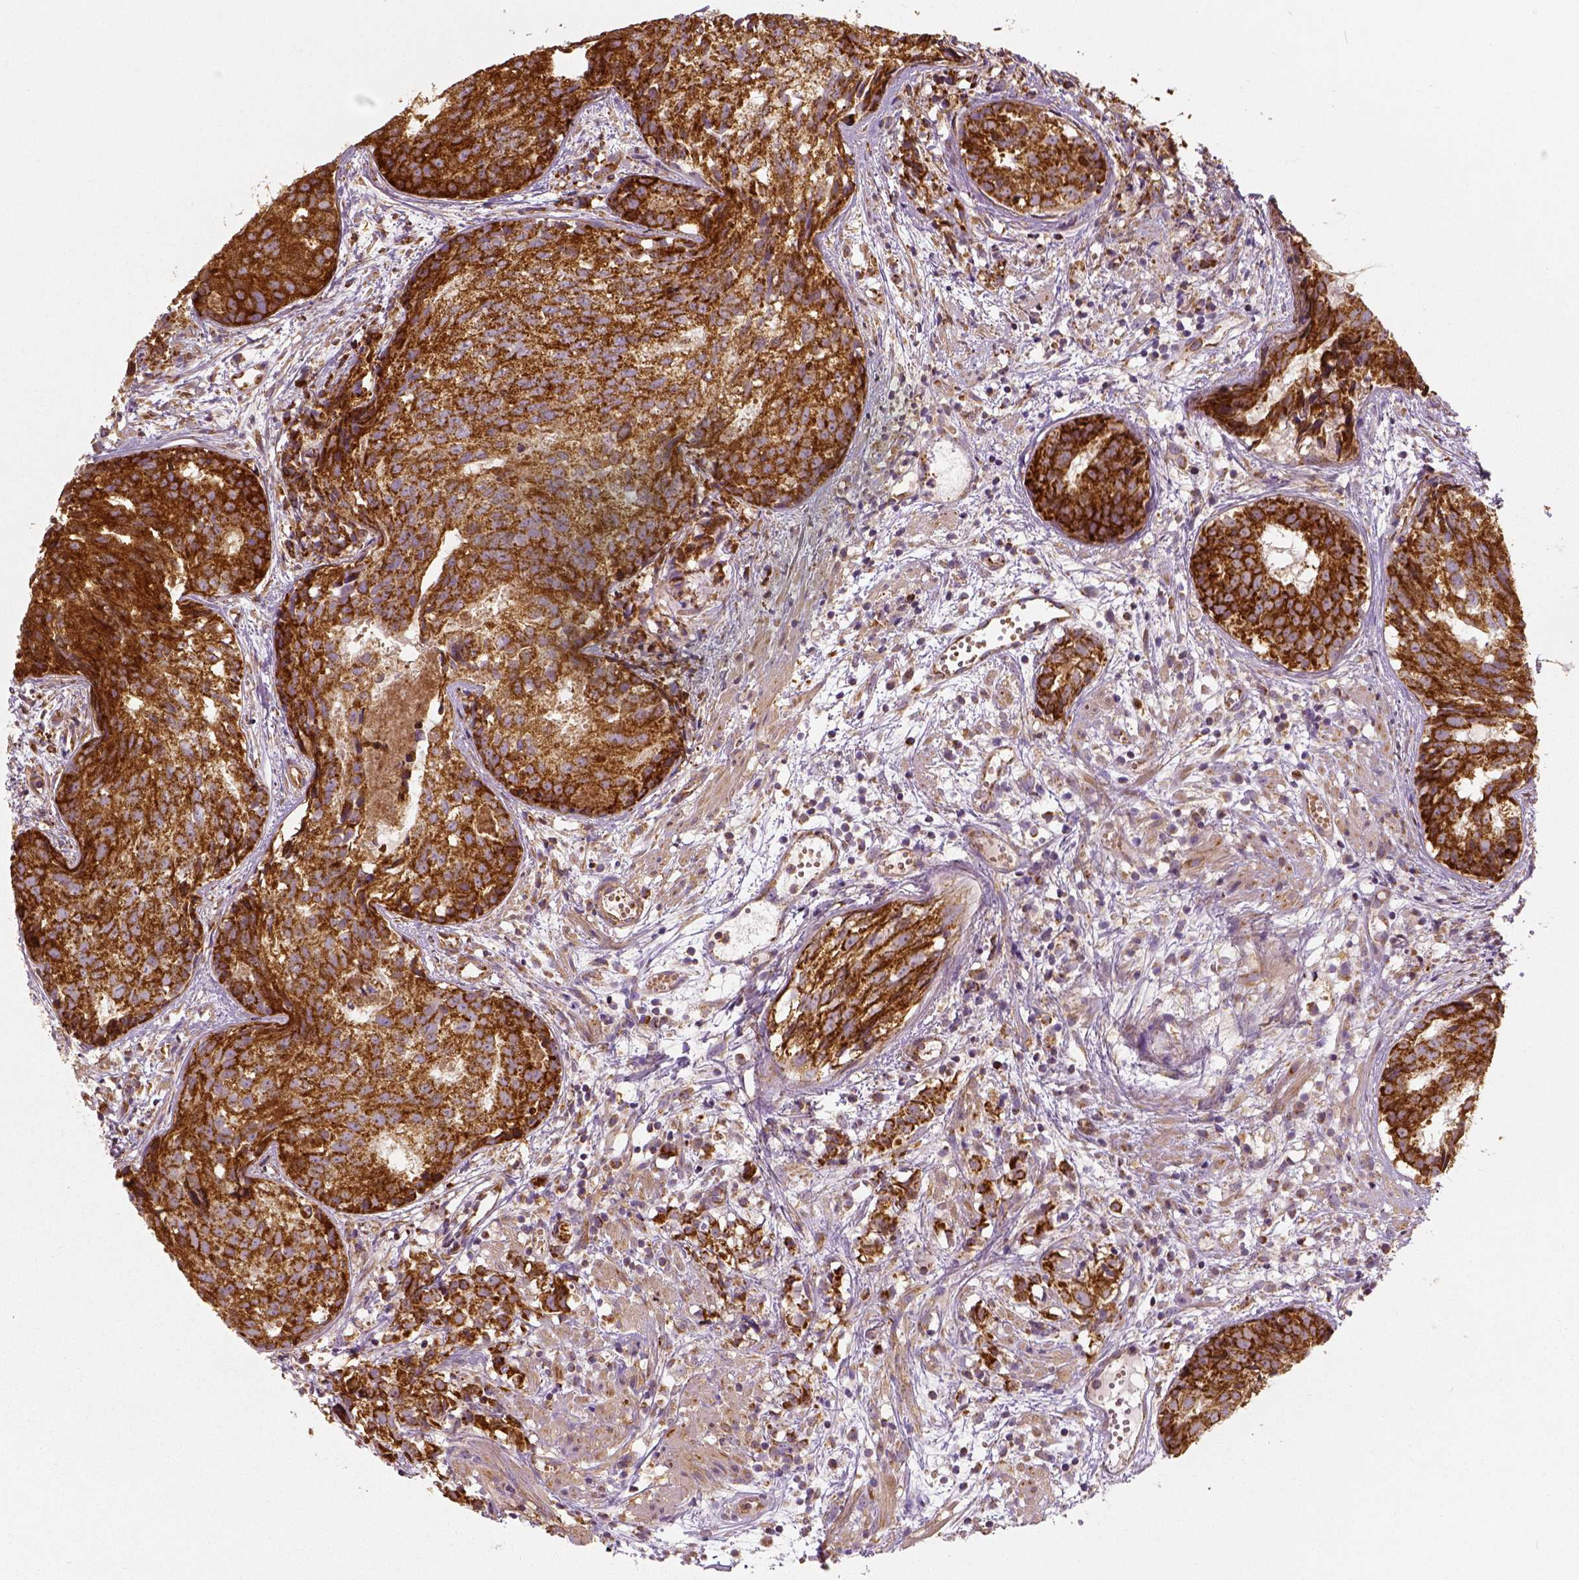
{"staining": {"intensity": "strong", "quantity": ">75%", "location": "cytoplasmic/membranous"}, "tissue": "prostate cancer", "cell_type": "Tumor cells", "image_type": "cancer", "snomed": [{"axis": "morphology", "description": "Adenocarcinoma, High grade"}, {"axis": "topography", "description": "Prostate"}], "caption": "DAB (3,3'-diaminobenzidine) immunohistochemical staining of prostate cancer (adenocarcinoma (high-grade)) demonstrates strong cytoplasmic/membranous protein expression in approximately >75% of tumor cells. (IHC, brightfield microscopy, high magnification).", "gene": "PGAM5", "patient": {"sex": "male", "age": 58}}